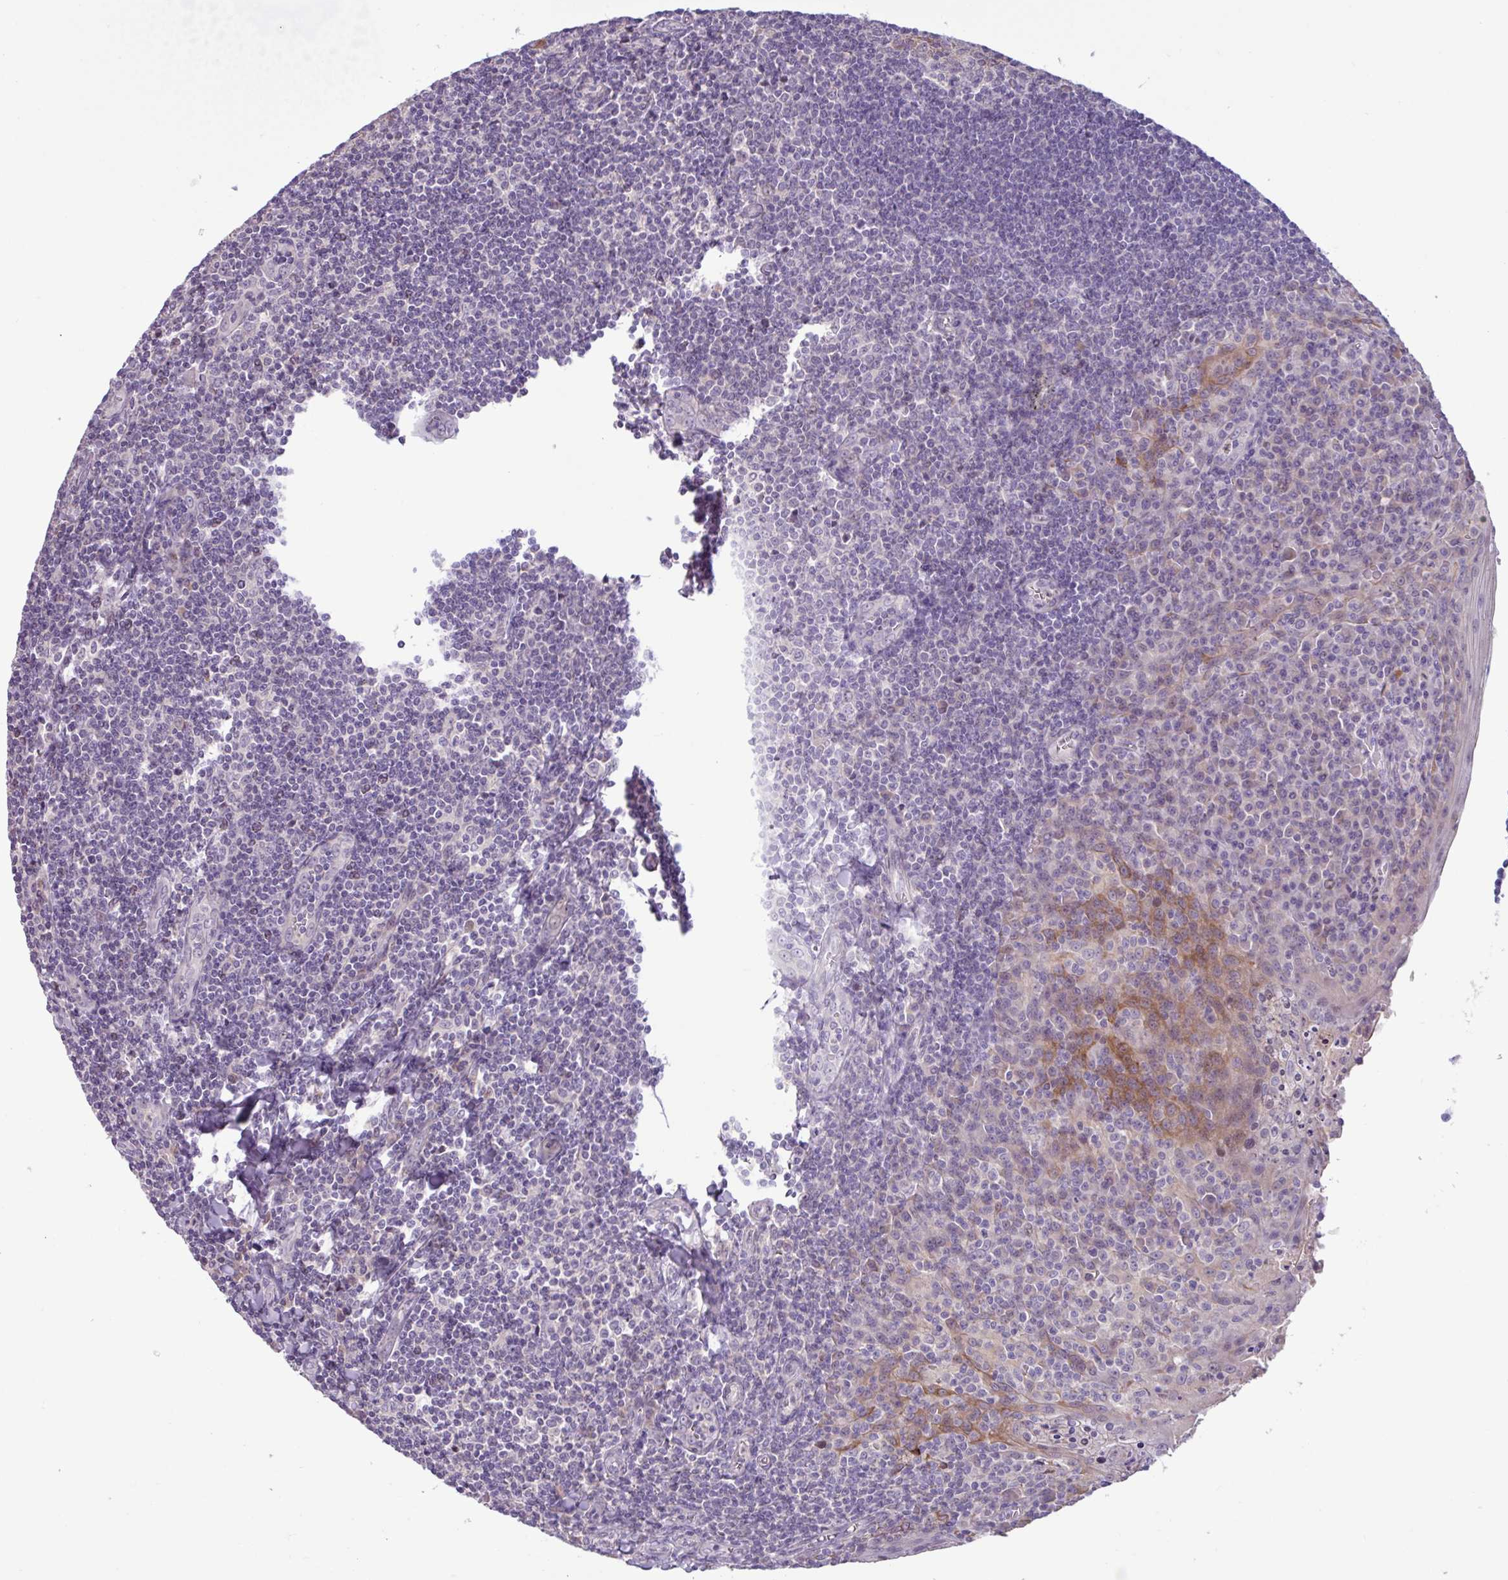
{"staining": {"intensity": "negative", "quantity": "none", "location": "none"}, "tissue": "tonsil", "cell_type": "Germinal center cells", "image_type": "normal", "snomed": [{"axis": "morphology", "description": "Normal tissue, NOS"}, {"axis": "topography", "description": "Tonsil"}], "caption": "The micrograph shows no staining of germinal center cells in benign tonsil. (Stains: DAB (3,3'-diaminobenzidine) immunohistochemistry (IHC) with hematoxylin counter stain, Microscopy: brightfield microscopy at high magnification).", "gene": "PNLDC1", "patient": {"sex": "male", "age": 27}}